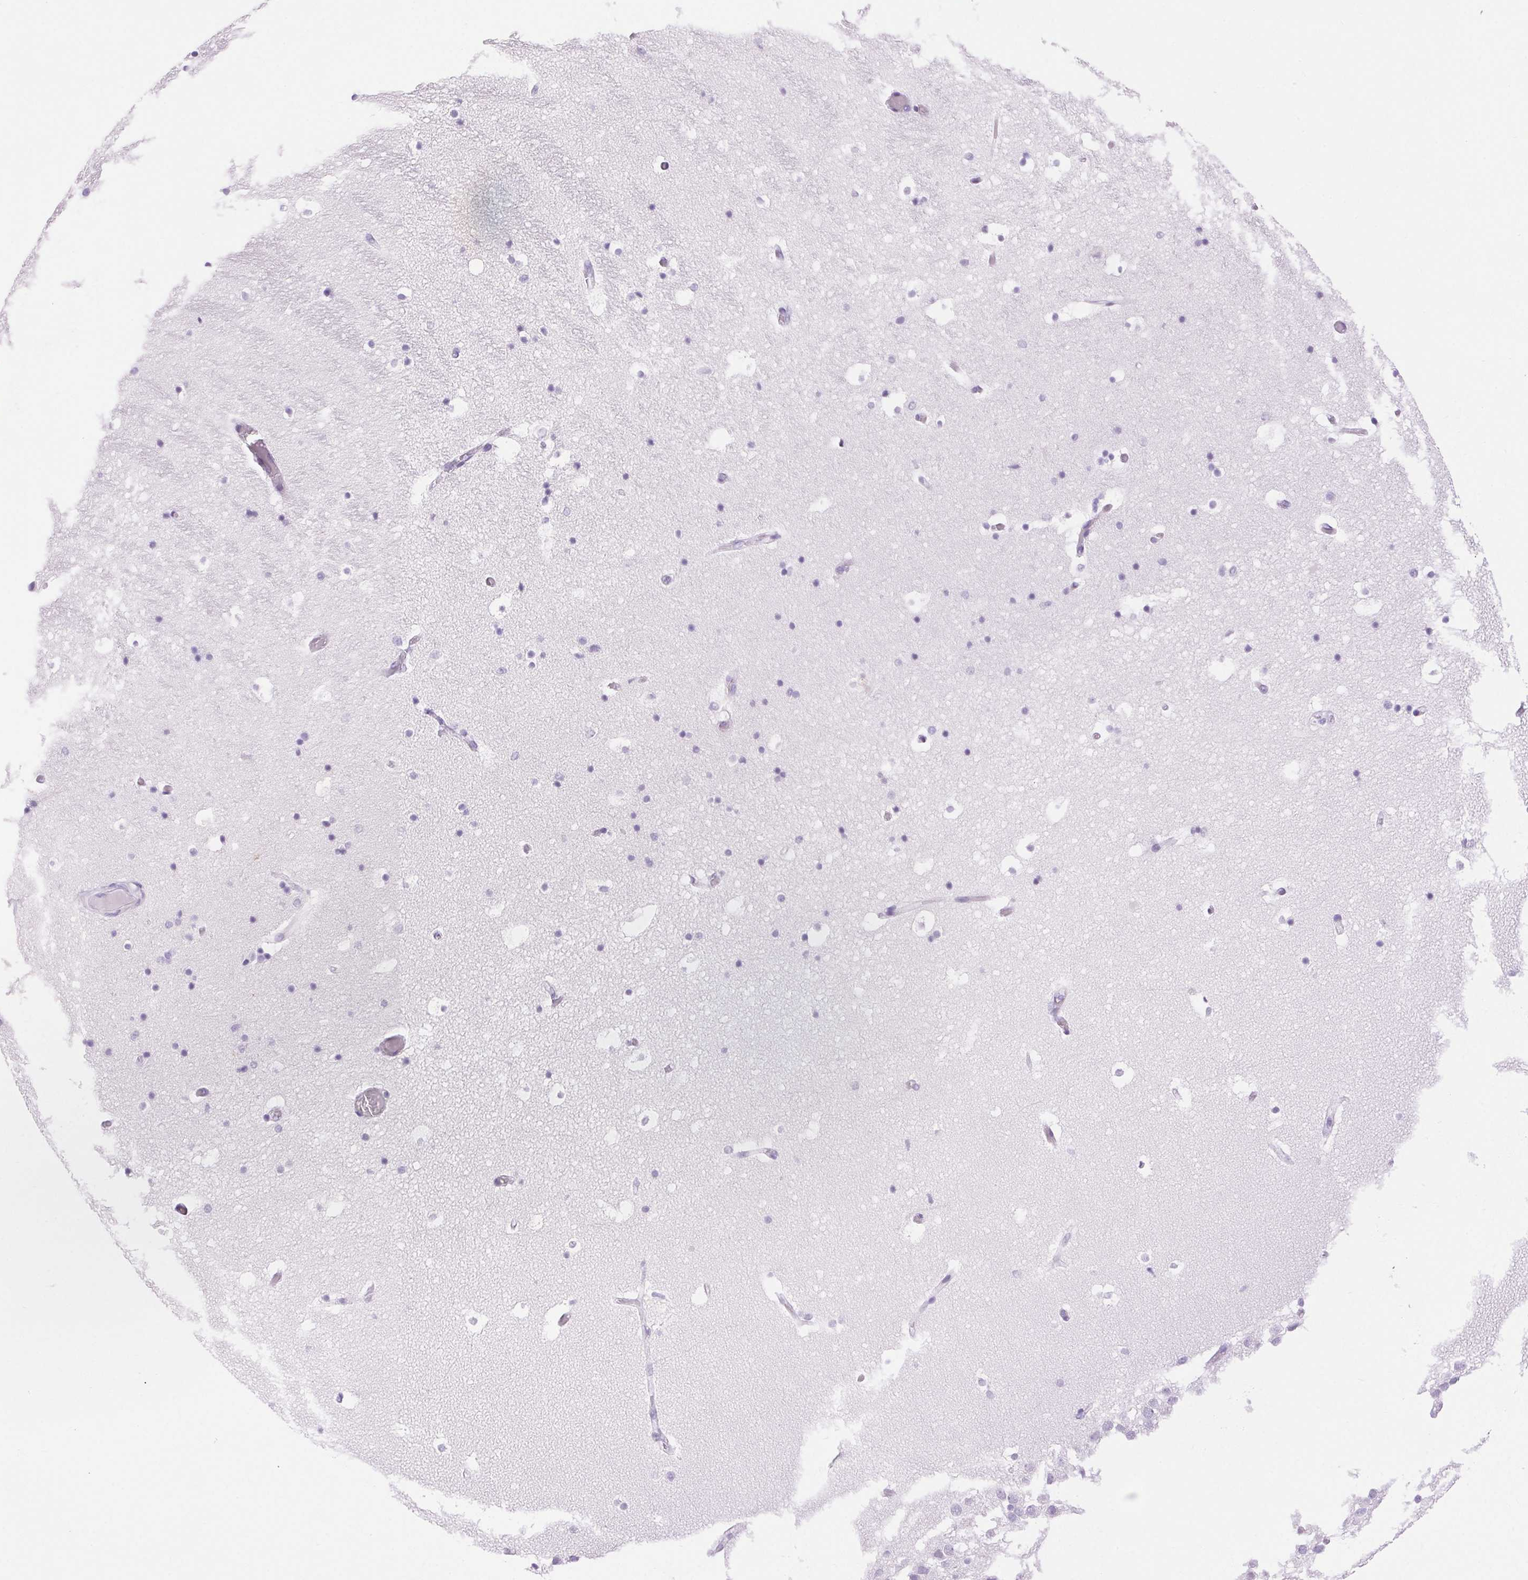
{"staining": {"intensity": "negative", "quantity": "none", "location": "none"}, "tissue": "hippocampus", "cell_type": "Glial cells", "image_type": "normal", "snomed": [{"axis": "morphology", "description": "Normal tissue, NOS"}, {"axis": "topography", "description": "Hippocampus"}], "caption": "High magnification brightfield microscopy of unremarkable hippocampus stained with DAB (brown) and counterstained with hematoxylin (blue): glial cells show no significant staining.", "gene": "SERPINB3", "patient": {"sex": "male", "age": 26}}